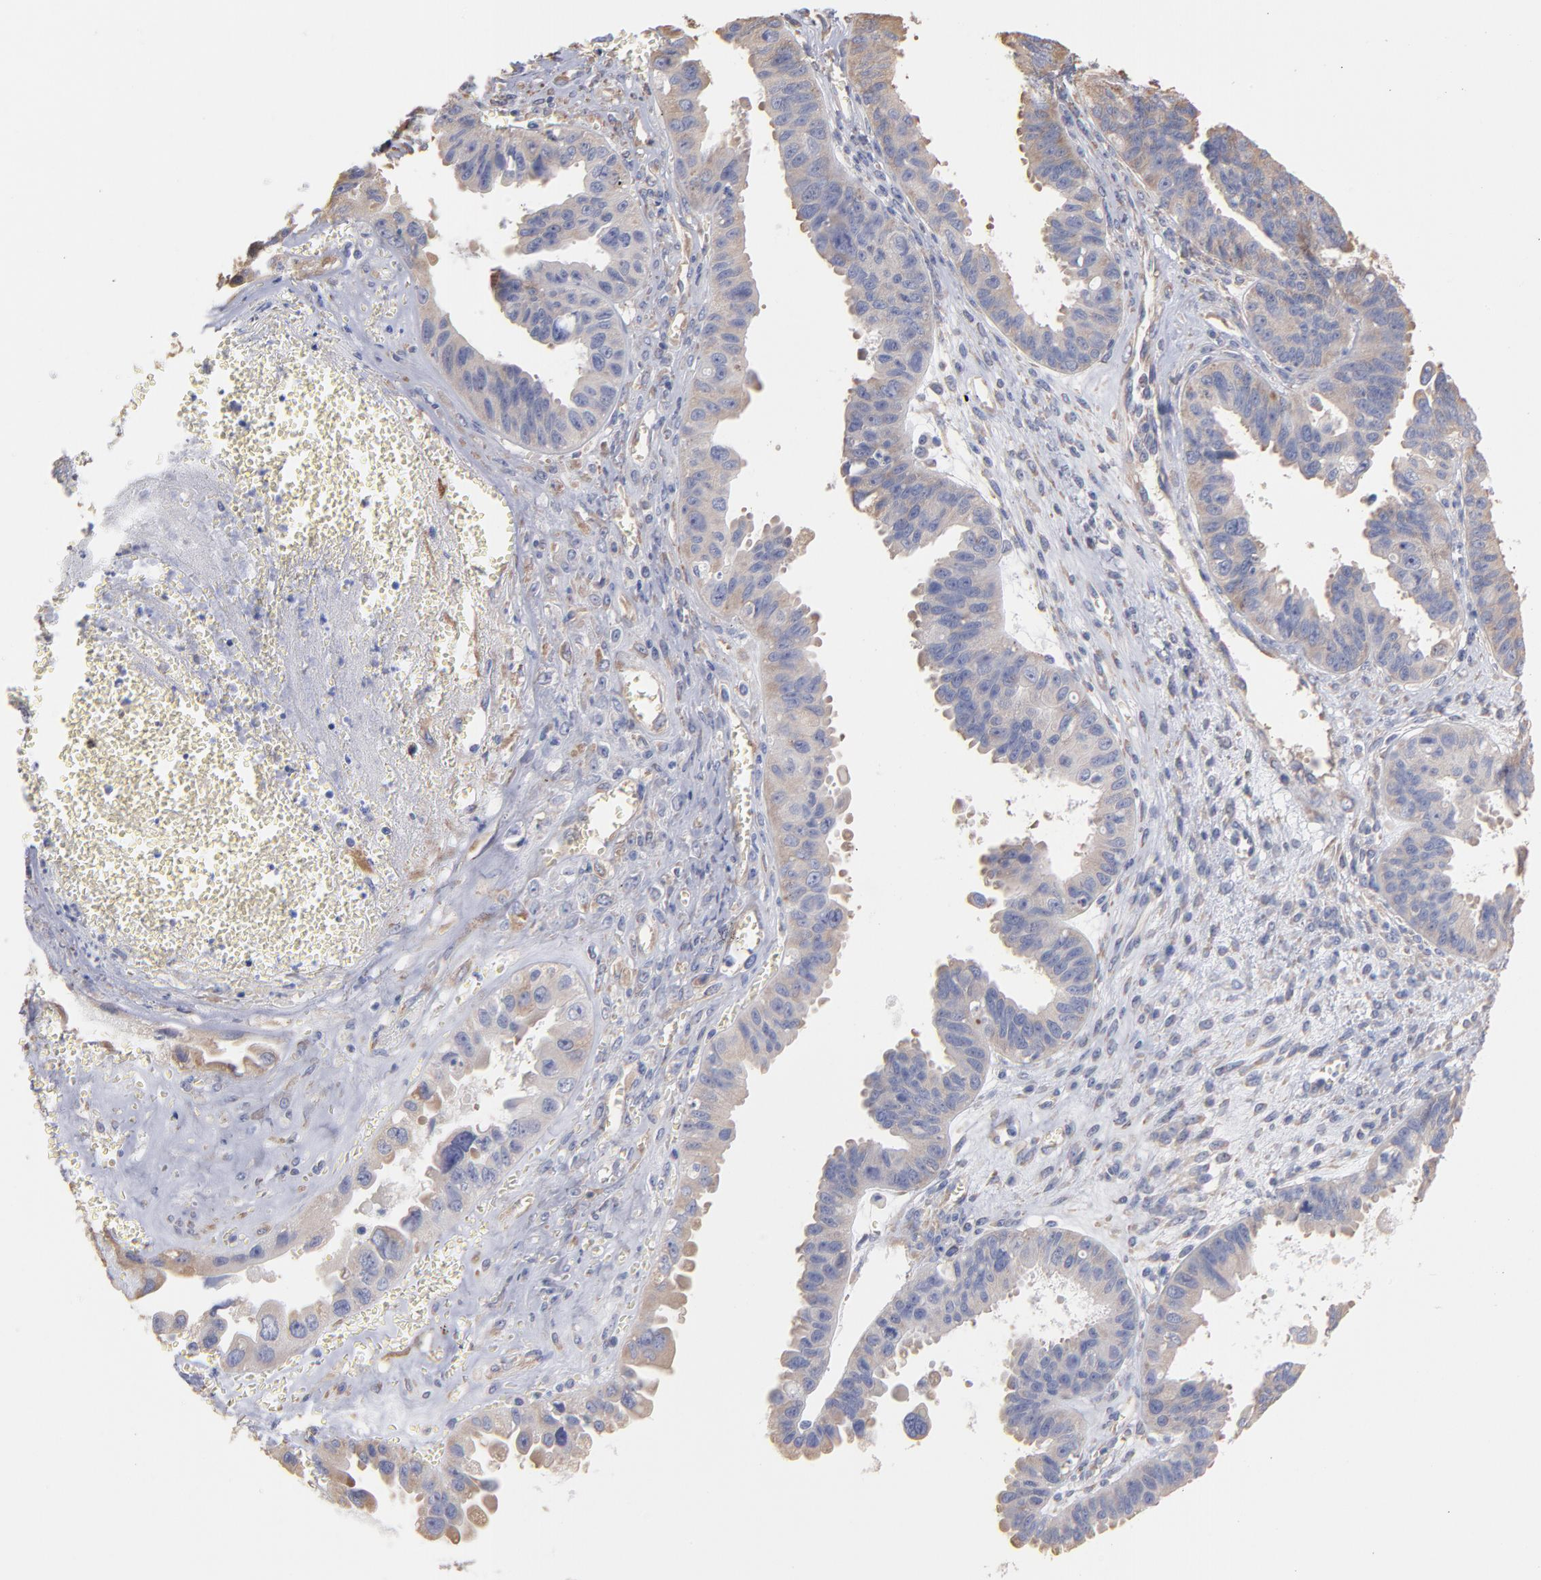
{"staining": {"intensity": "weak", "quantity": "<25%", "location": "cytoplasmic/membranous"}, "tissue": "ovarian cancer", "cell_type": "Tumor cells", "image_type": "cancer", "snomed": [{"axis": "morphology", "description": "Carcinoma, endometroid"}, {"axis": "topography", "description": "Ovary"}], "caption": "This is a photomicrograph of immunohistochemistry (IHC) staining of ovarian cancer, which shows no expression in tumor cells. (Brightfield microscopy of DAB (3,3'-diaminobenzidine) immunohistochemistry (IHC) at high magnification).", "gene": "RPL9", "patient": {"sex": "female", "age": 85}}